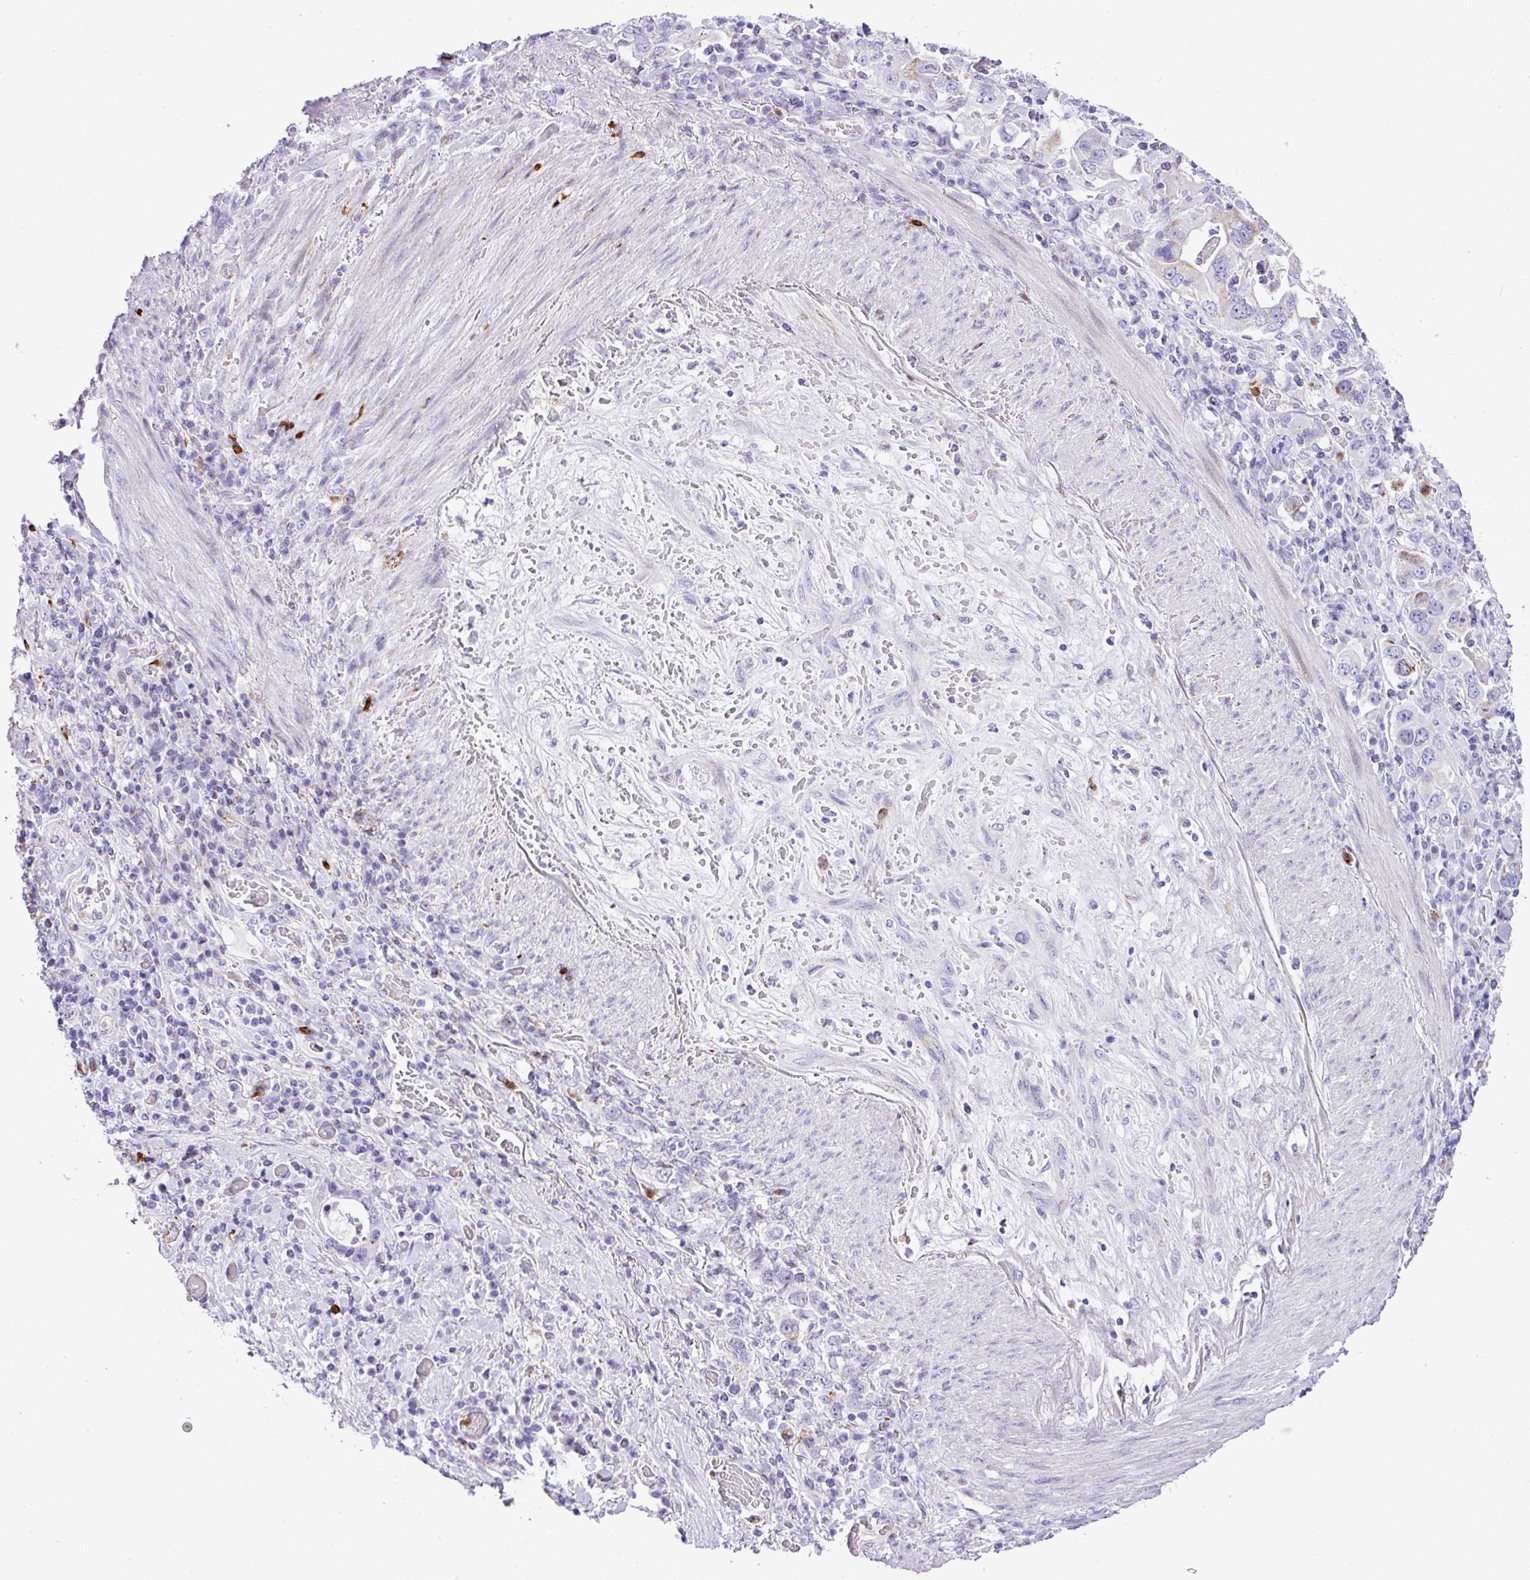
{"staining": {"intensity": "negative", "quantity": "none", "location": "none"}, "tissue": "stomach cancer", "cell_type": "Tumor cells", "image_type": "cancer", "snomed": [{"axis": "morphology", "description": "Adenocarcinoma, NOS"}, {"axis": "topography", "description": "Stomach, upper"}, {"axis": "topography", "description": "Stomach"}], "caption": "High power microscopy image of an immunohistochemistry image of stomach cancer (adenocarcinoma), revealing no significant staining in tumor cells.", "gene": "RCAN2", "patient": {"sex": "male", "age": 62}}